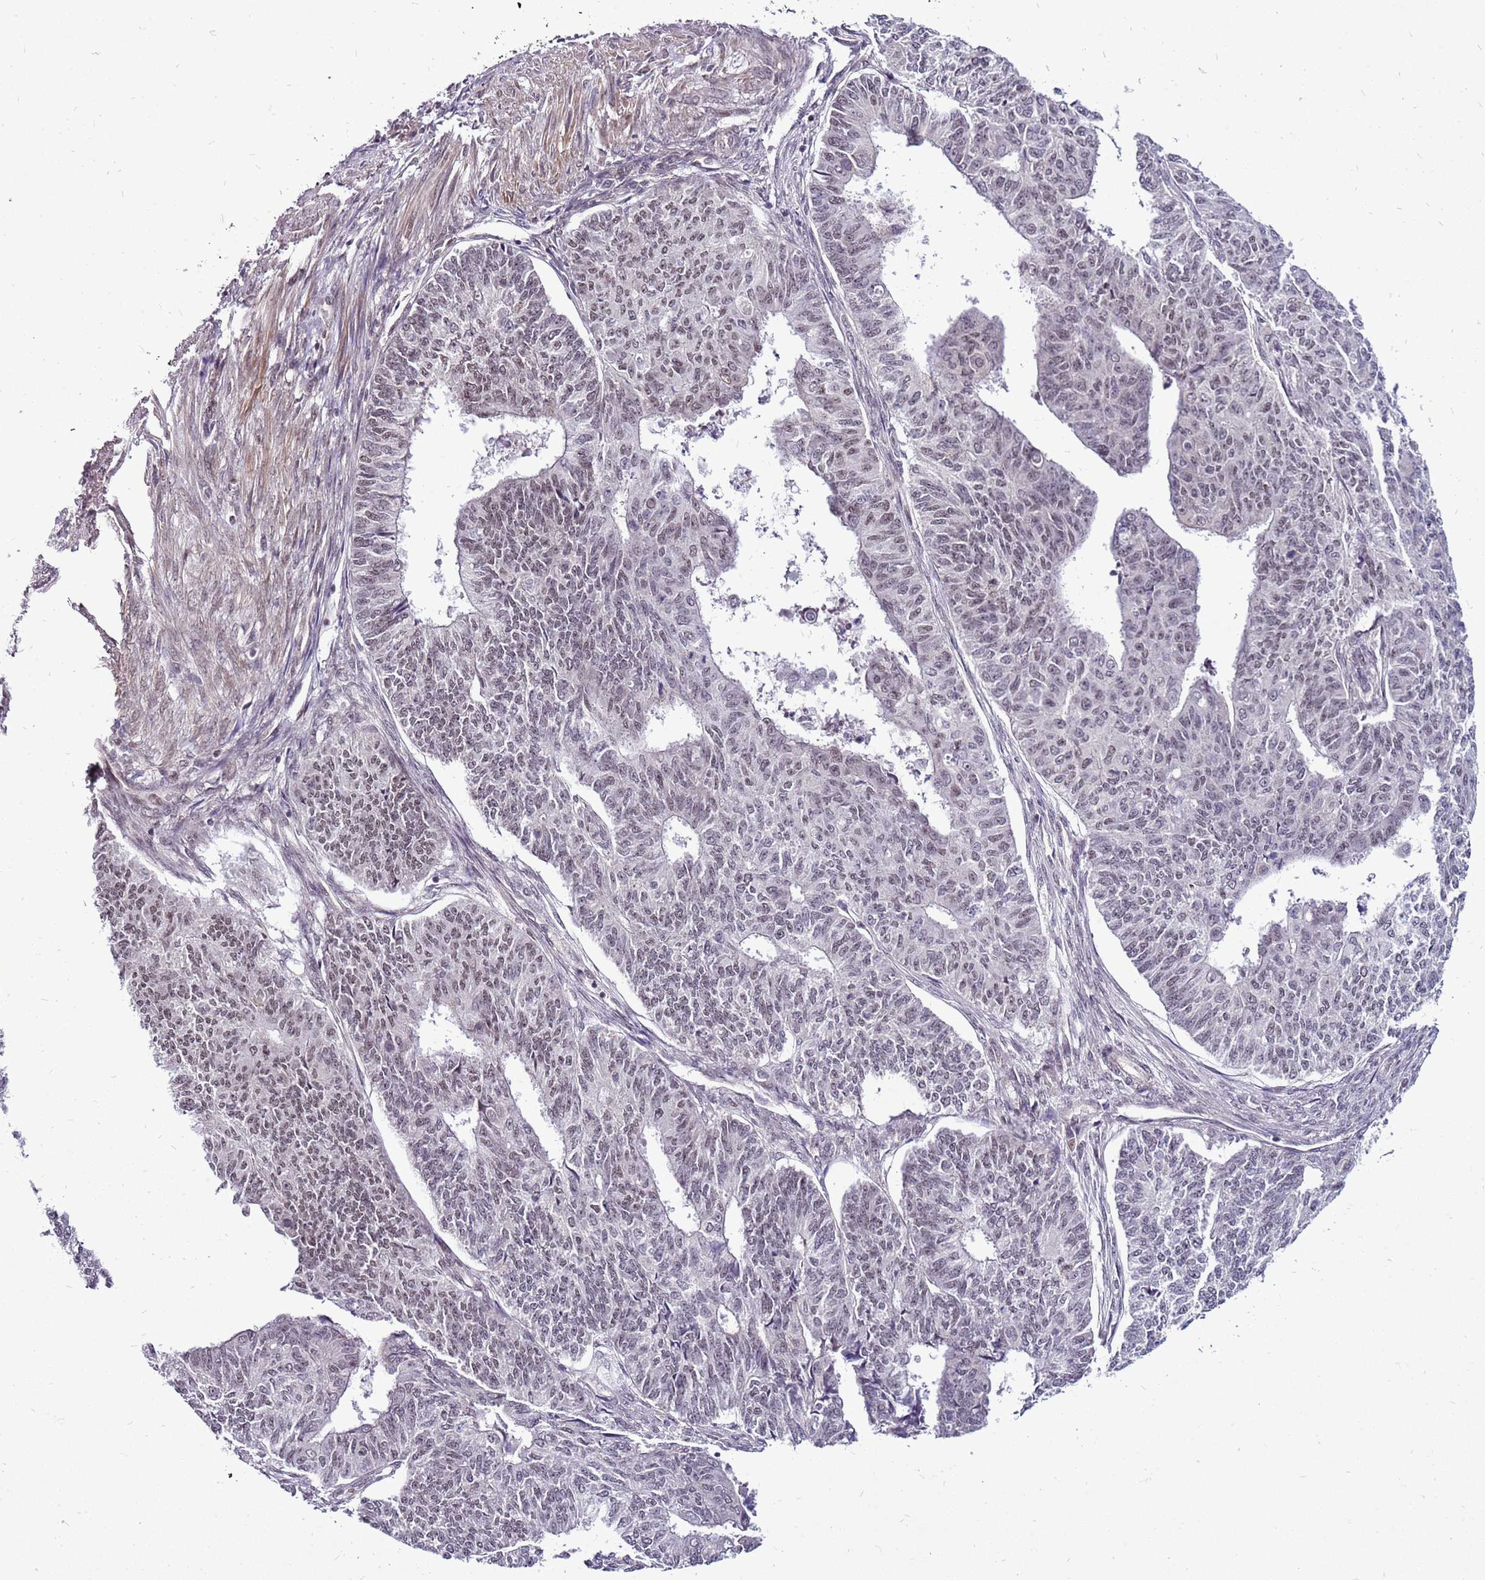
{"staining": {"intensity": "weak", "quantity": "25%-75%", "location": "nuclear"}, "tissue": "endometrial cancer", "cell_type": "Tumor cells", "image_type": "cancer", "snomed": [{"axis": "morphology", "description": "Adenocarcinoma, NOS"}, {"axis": "topography", "description": "Endometrium"}], "caption": "A high-resolution micrograph shows IHC staining of endometrial cancer, which shows weak nuclear staining in approximately 25%-75% of tumor cells.", "gene": "CCDC166", "patient": {"sex": "female", "age": 32}}